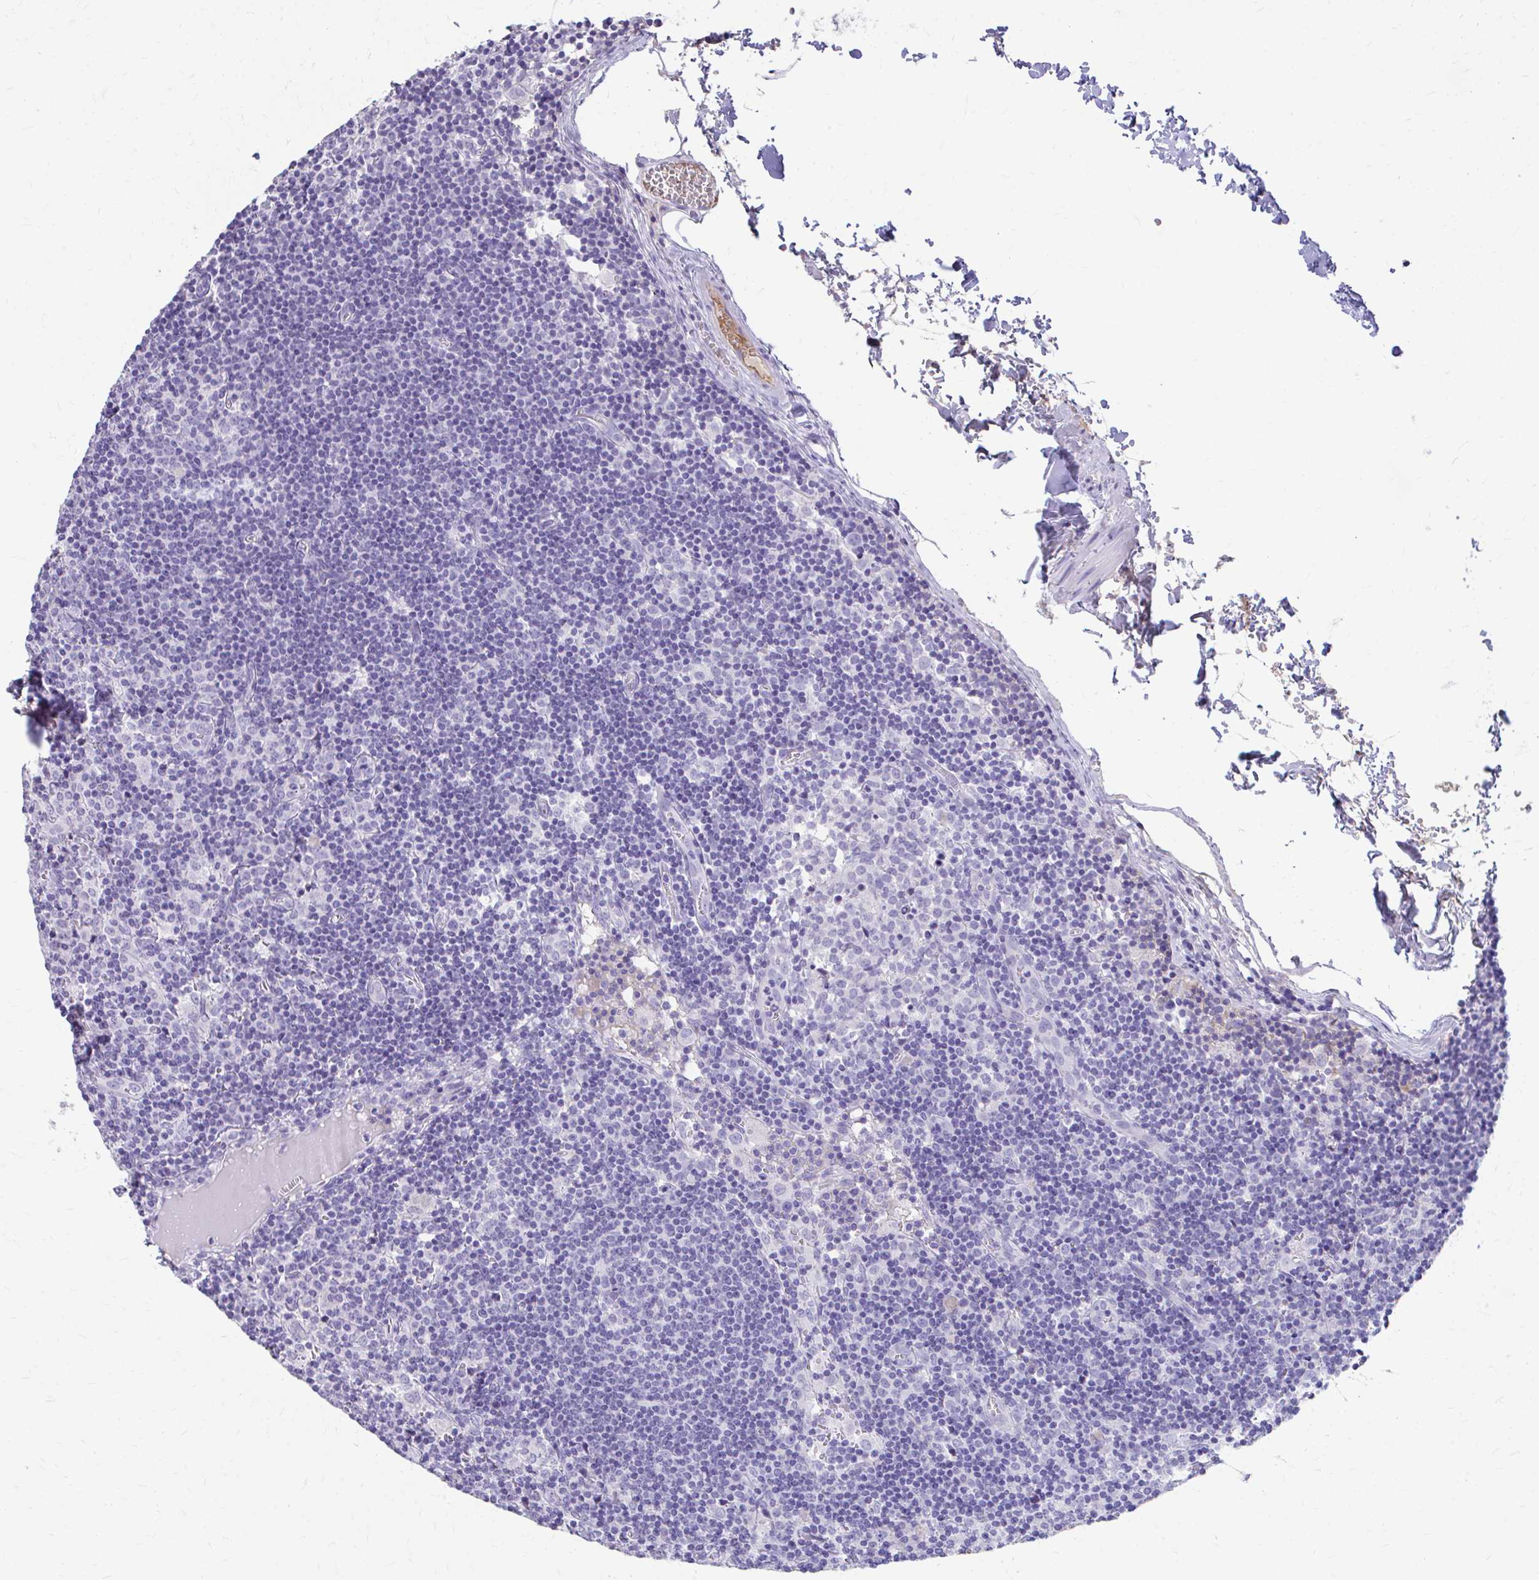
{"staining": {"intensity": "negative", "quantity": "none", "location": "none"}, "tissue": "lymph node", "cell_type": "Germinal center cells", "image_type": "normal", "snomed": [{"axis": "morphology", "description": "Normal tissue, NOS"}, {"axis": "topography", "description": "Lymph node"}], "caption": "Immunohistochemistry histopathology image of normal lymph node stained for a protein (brown), which demonstrates no expression in germinal center cells.", "gene": "CFH", "patient": {"sex": "female", "age": 45}}